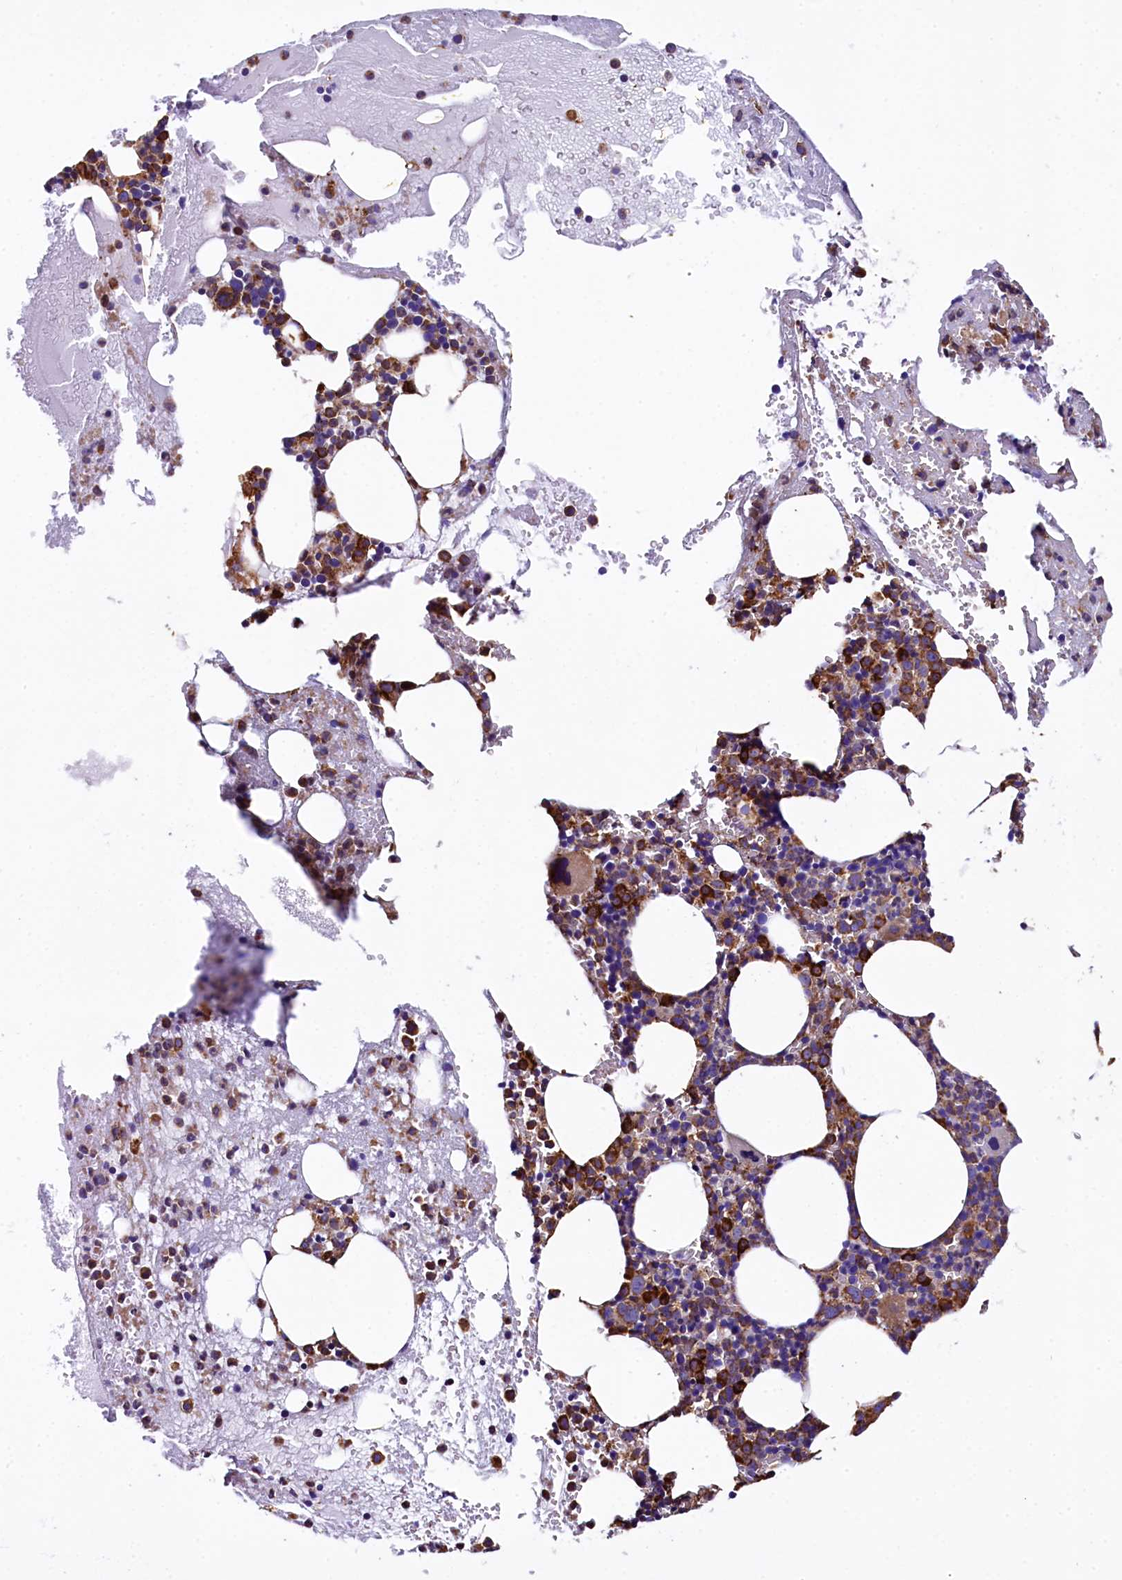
{"staining": {"intensity": "strong", "quantity": "25%-75%", "location": "cytoplasmic/membranous"}, "tissue": "bone marrow", "cell_type": "Hematopoietic cells", "image_type": "normal", "snomed": [{"axis": "morphology", "description": "Normal tissue, NOS"}, {"axis": "topography", "description": "Bone marrow"}], "caption": "The immunohistochemical stain labels strong cytoplasmic/membranous staining in hematopoietic cells of unremarkable bone marrow.", "gene": "CAPS2", "patient": {"sex": "male", "age": 61}}